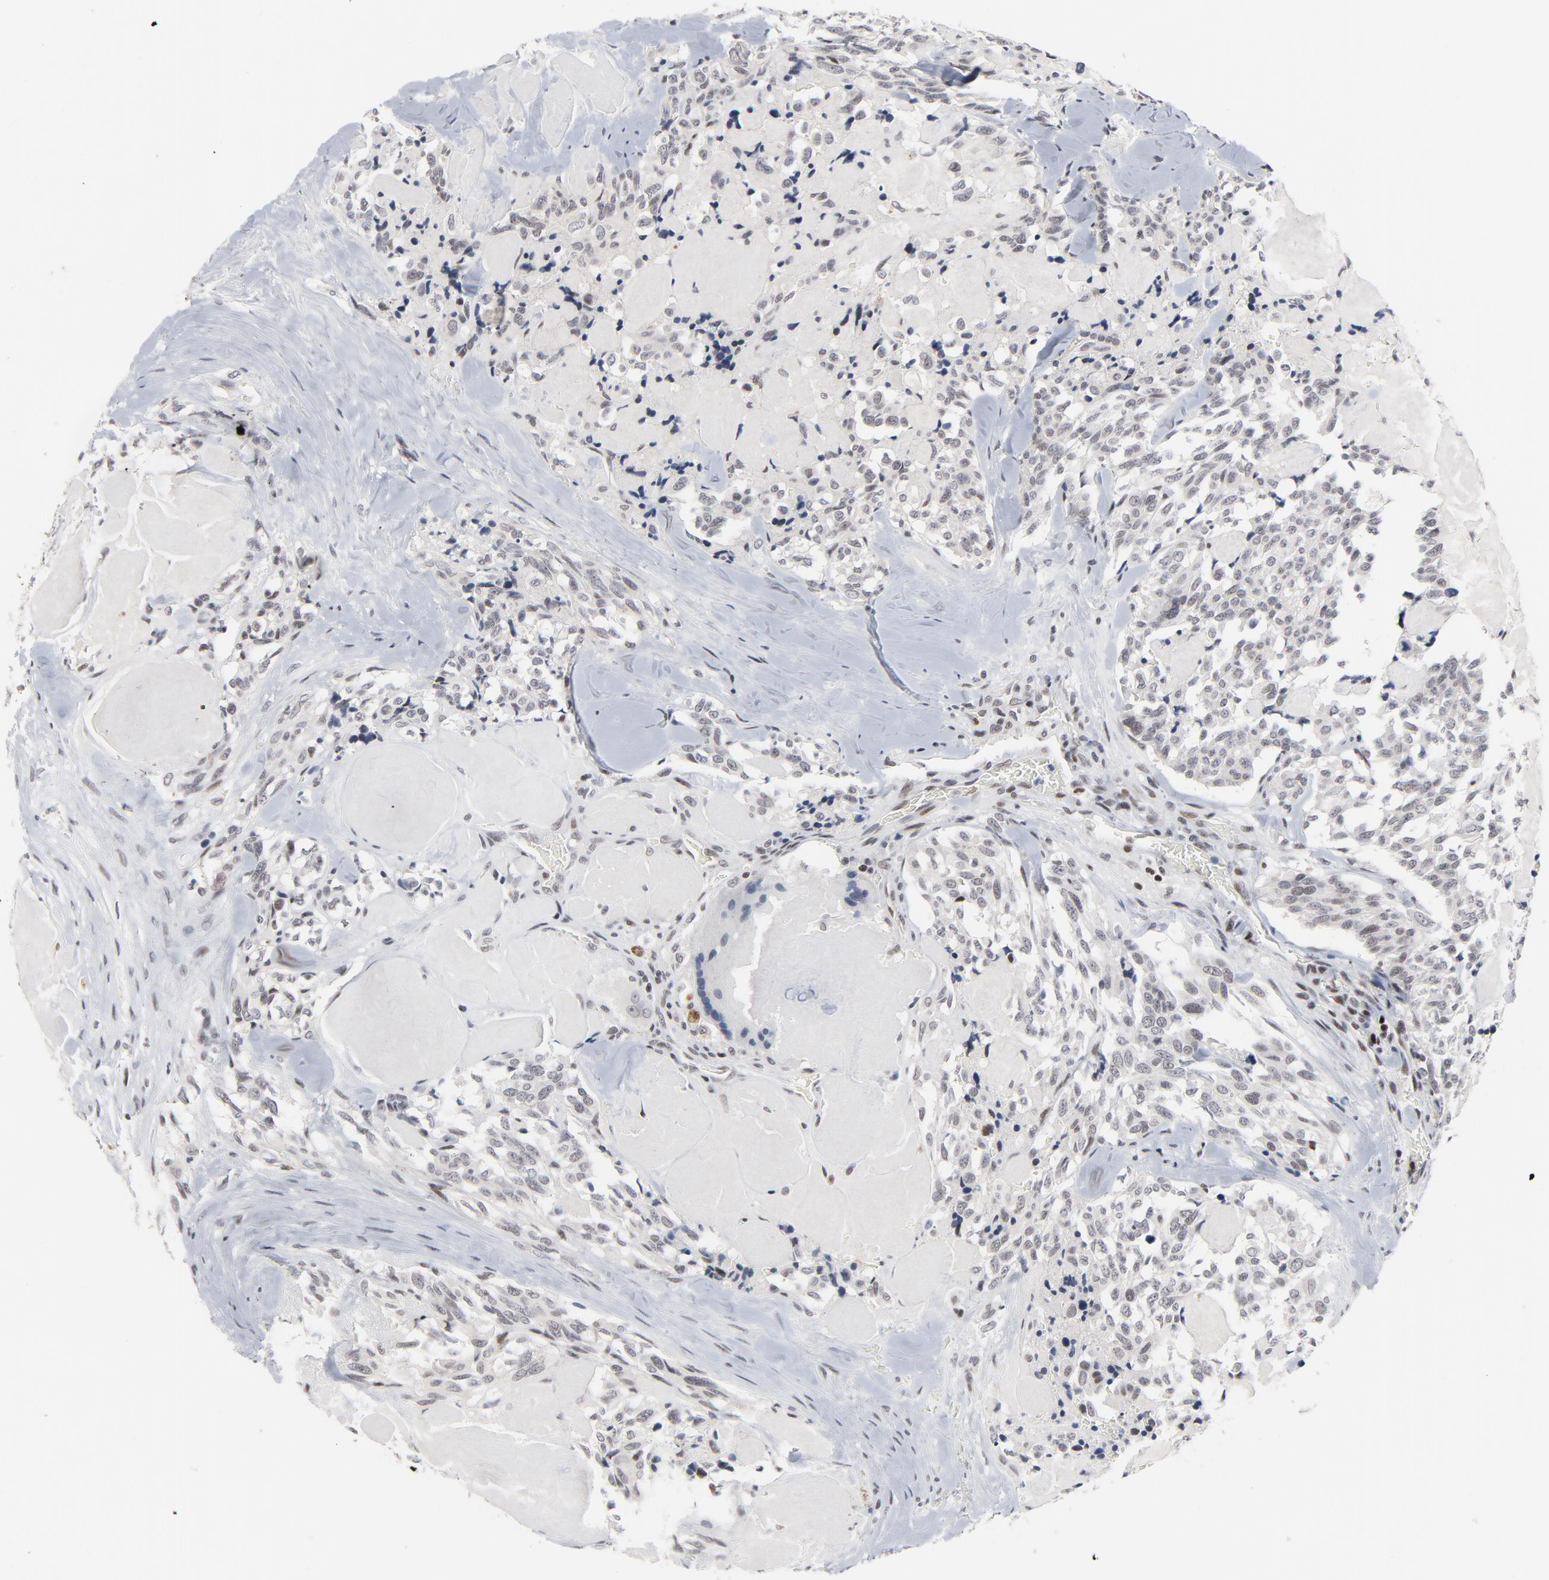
{"staining": {"intensity": "weak", "quantity": "<25%", "location": "nuclear"}, "tissue": "thyroid cancer", "cell_type": "Tumor cells", "image_type": "cancer", "snomed": [{"axis": "morphology", "description": "Carcinoma, NOS"}, {"axis": "morphology", "description": "Carcinoid, malignant, NOS"}, {"axis": "topography", "description": "Thyroid gland"}], "caption": "DAB (3,3'-diaminobenzidine) immunohistochemical staining of thyroid cancer (malignant carcinoid) reveals no significant positivity in tumor cells. The staining was performed using DAB (3,3'-diaminobenzidine) to visualize the protein expression in brown, while the nuclei were stained in blue with hematoxylin (Magnification: 20x).", "gene": "GABPA", "patient": {"sex": "male", "age": 33}}